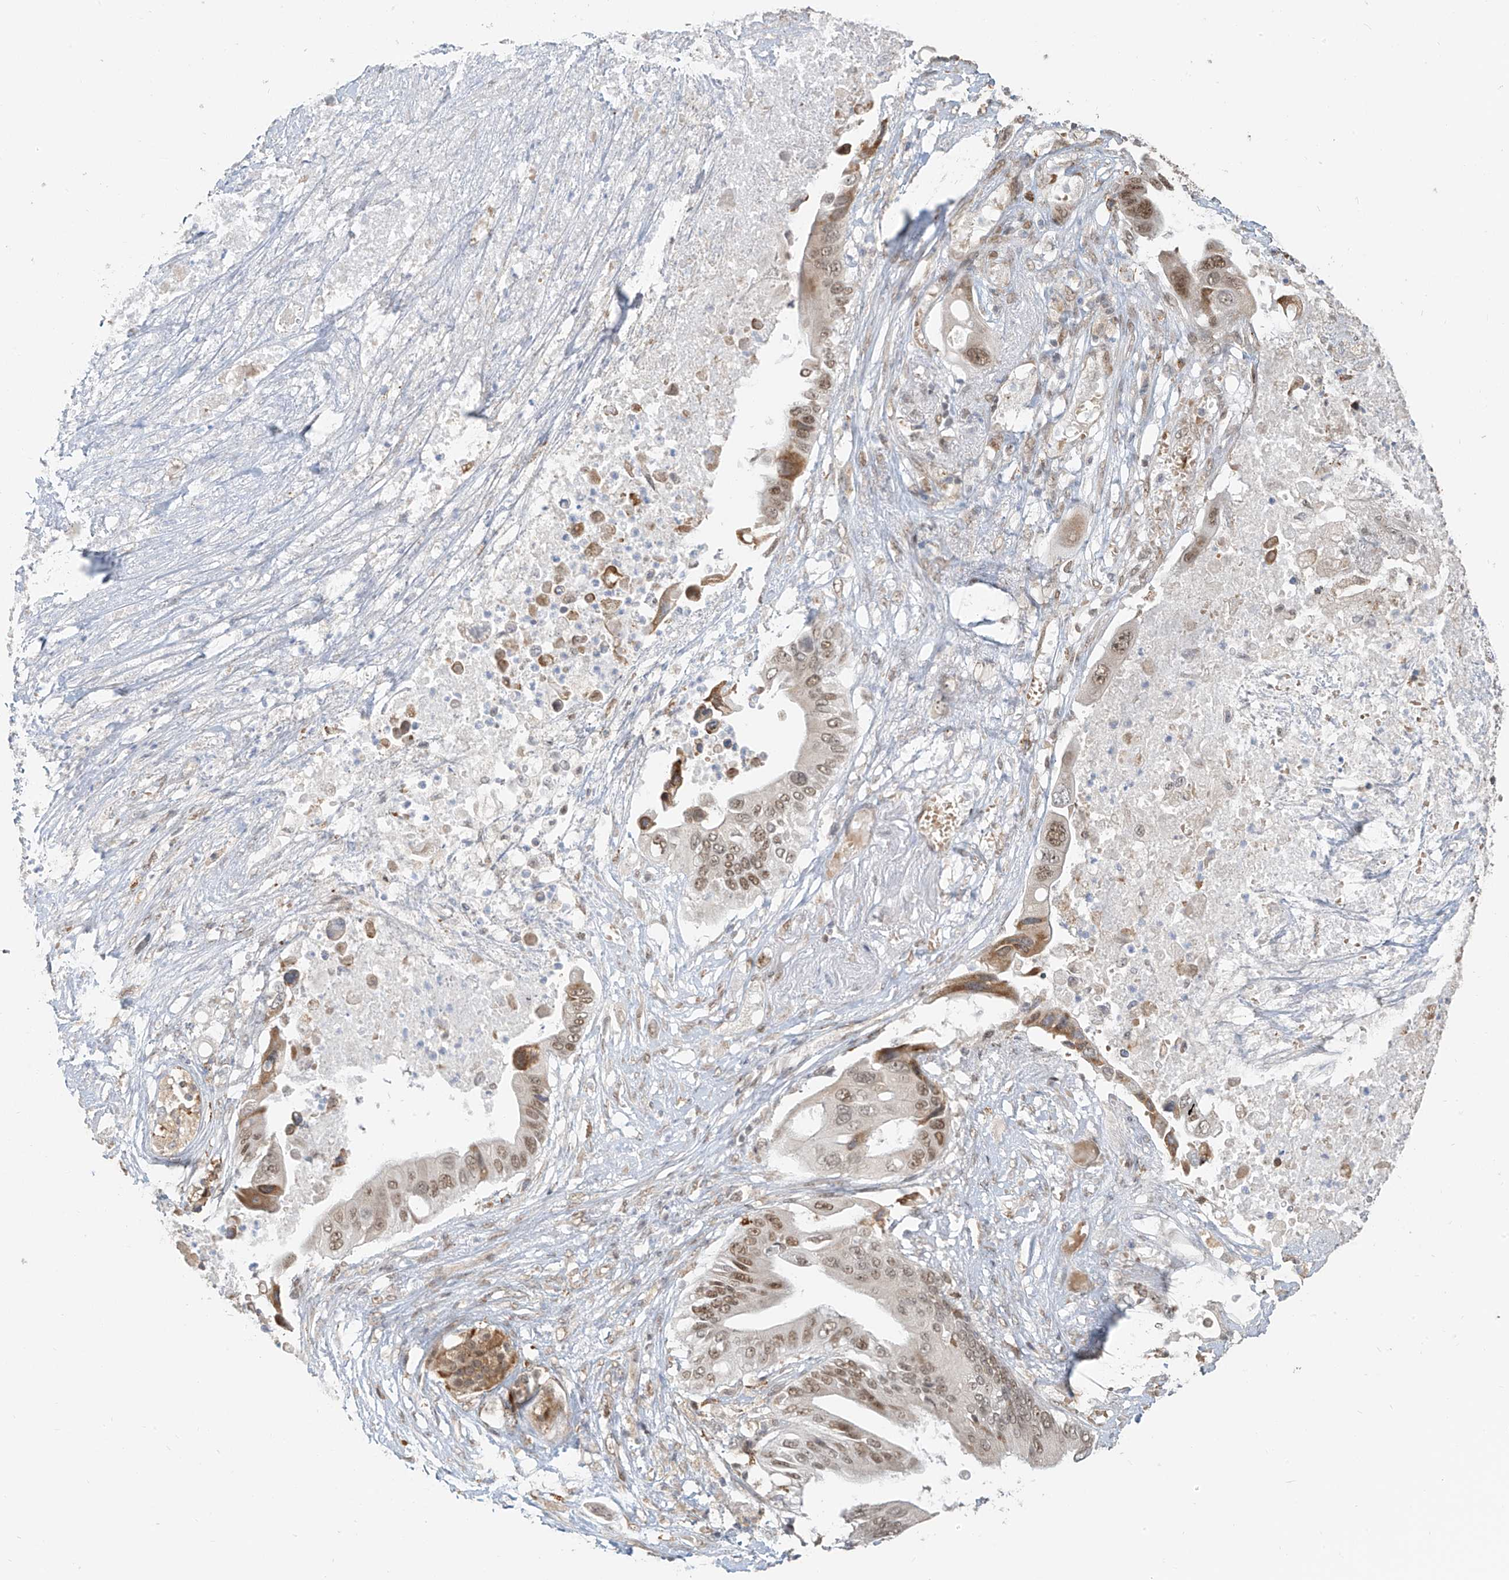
{"staining": {"intensity": "moderate", "quantity": ">75%", "location": "cytoplasmic/membranous,nuclear"}, "tissue": "pancreatic cancer", "cell_type": "Tumor cells", "image_type": "cancer", "snomed": [{"axis": "morphology", "description": "Adenocarcinoma, NOS"}, {"axis": "topography", "description": "Pancreas"}], "caption": "Pancreatic cancer stained for a protein (brown) displays moderate cytoplasmic/membranous and nuclear positive positivity in approximately >75% of tumor cells.", "gene": "ZMYM2", "patient": {"sex": "male", "age": 66}}